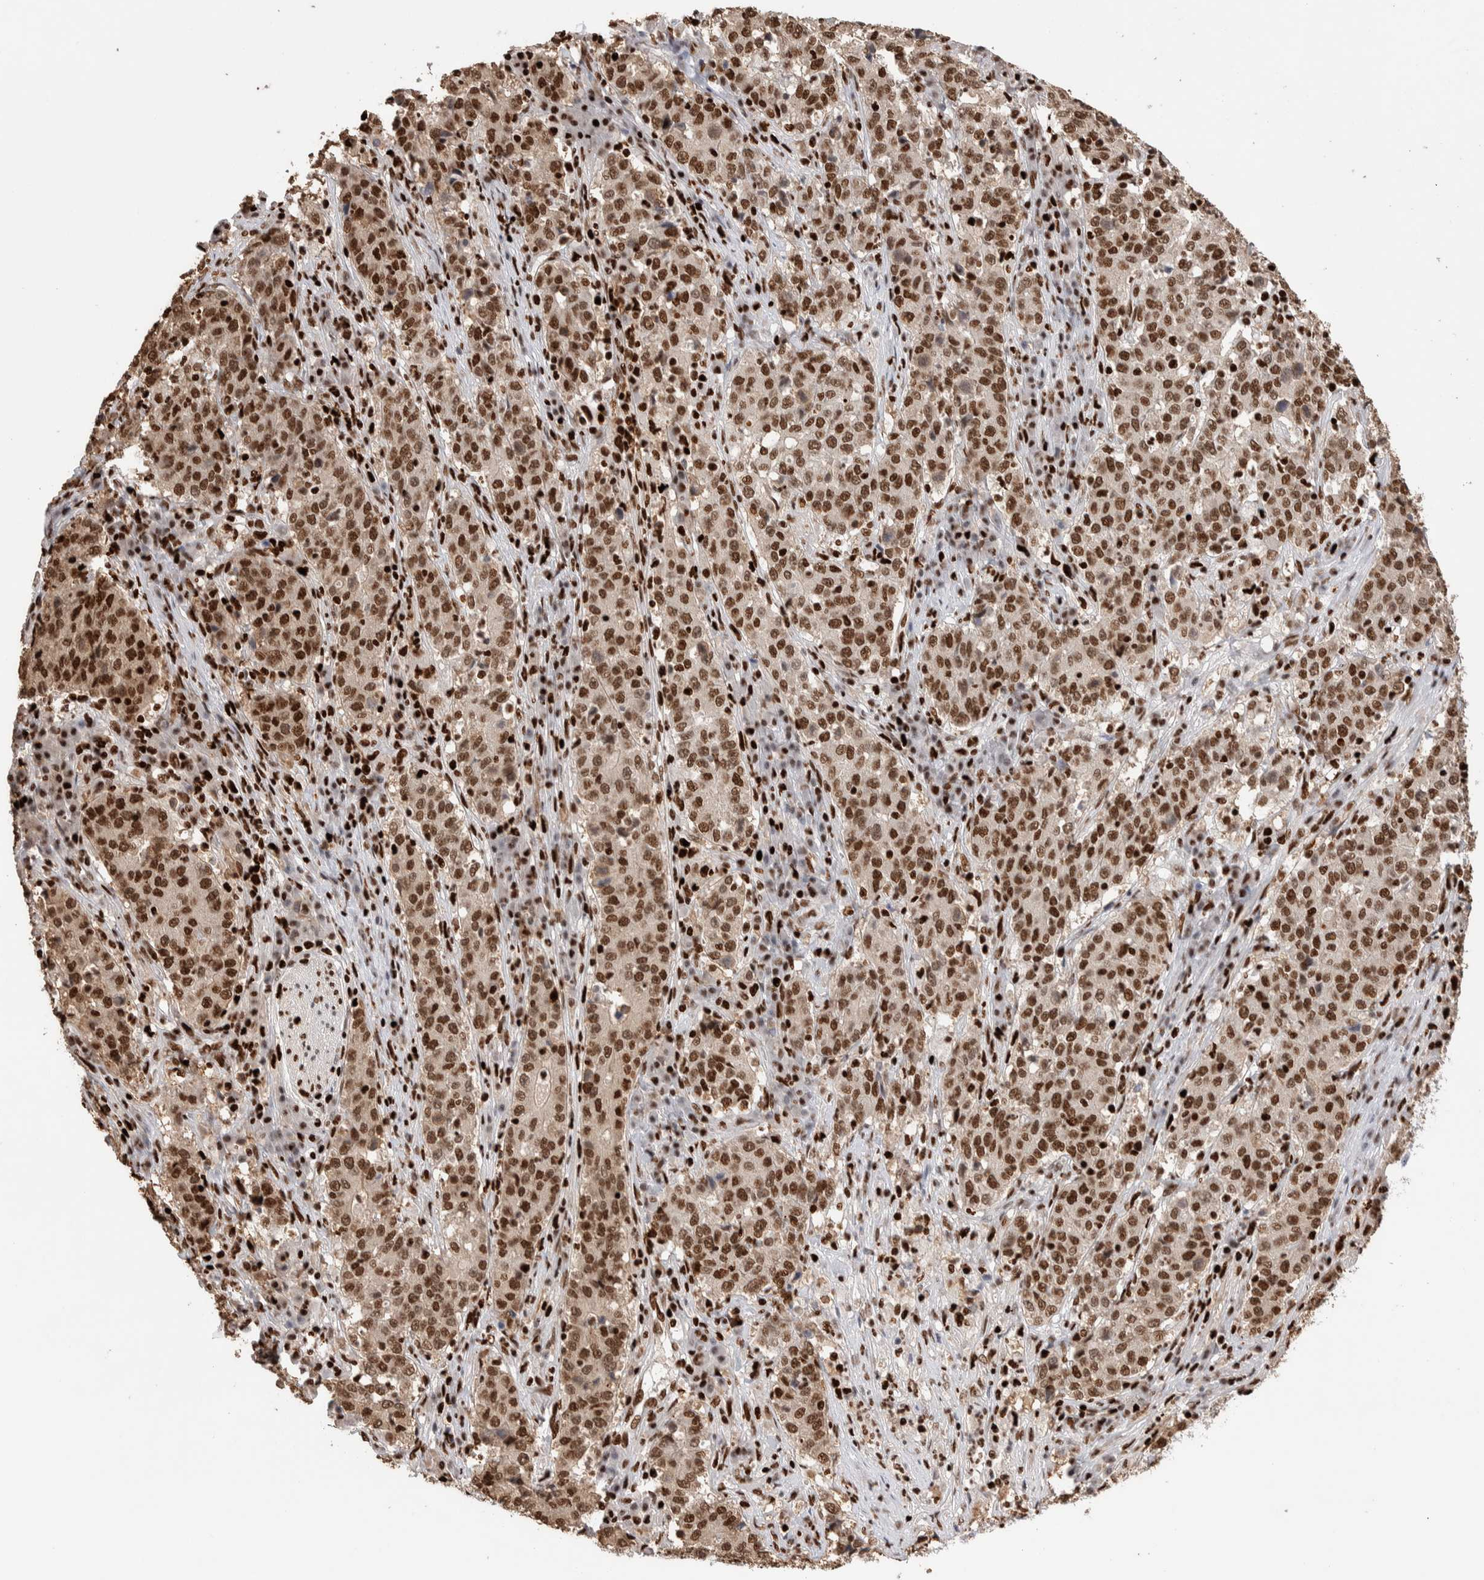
{"staining": {"intensity": "strong", "quantity": ">75%", "location": "nuclear"}, "tissue": "stomach cancer", "cell_type": "Tumor cells", "image_type": "cancer", "snomed": [{"axis": "morphology", "description": "Adenocarcinoma, NOS"}, {"axis": "topography", "description": "Stomach"}], "caption": "A histopathology image of human stomach cancer (adenocarcinoma) stained for a protein shows strong nuclear brown staining in tumor cells.", "gene": "RNASEK-C17orf49", "patient": {"sex": "male", "age": 59}}